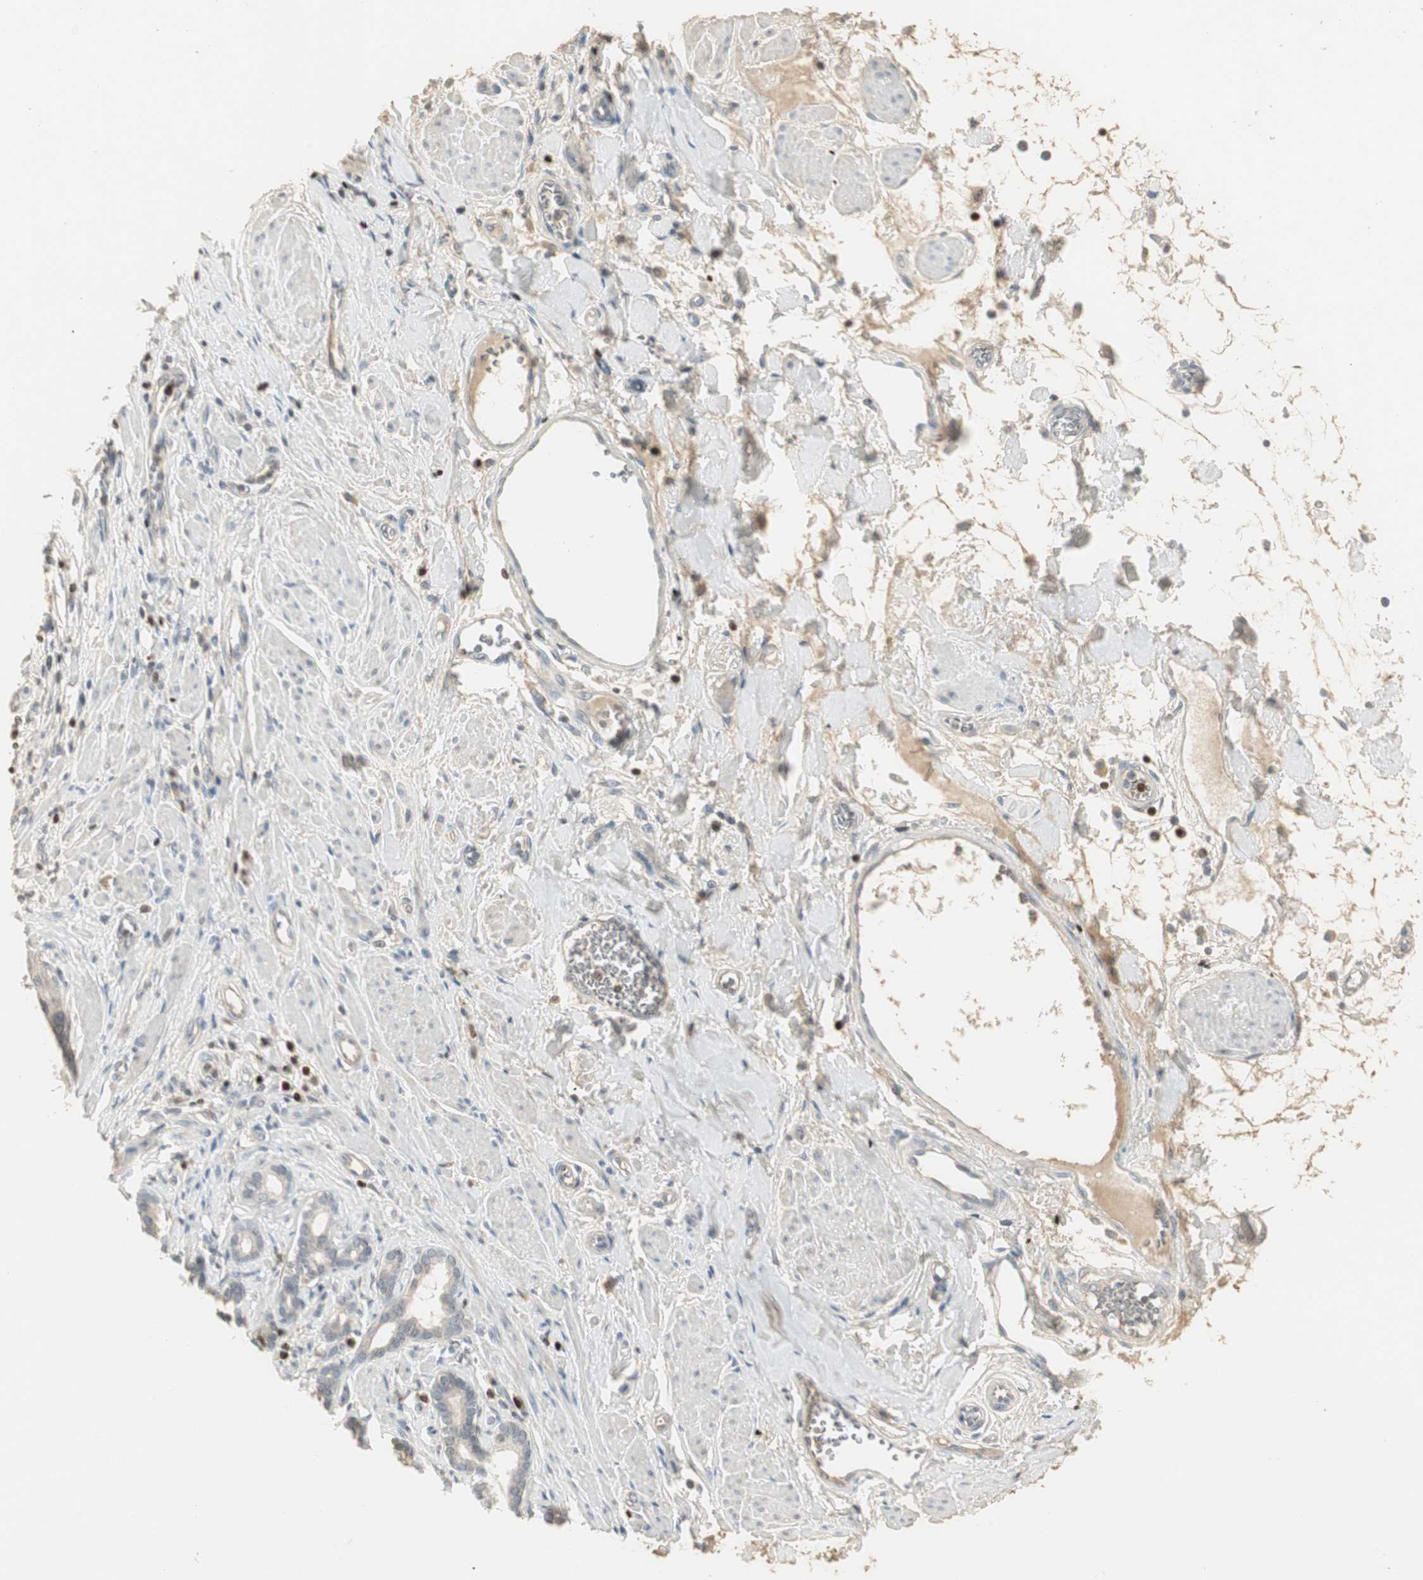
{"staining": {"intensity": "negative", "quantity": "none", "location": "none"}, "tissue": "pancreatic cancer", "cell_type": "Tumor cells", "image_type": "cancer", "snomed": [{"axis": "morphology", "description": "Normal tissue, NOS"}, {"axis": "topography", "description": "Lymph node"}], "caption": "This is a histopathology image of IHC staining of pancreatic cancer, which shows no staining in tumor cells. The staining is performed using DAB (3,3'-diaminobenzidine) brown chromogen with nuclei counter-stained in using hematoxylin.", "gene": "RUNX2", "patient": {"sex": "male", "age": 50}}